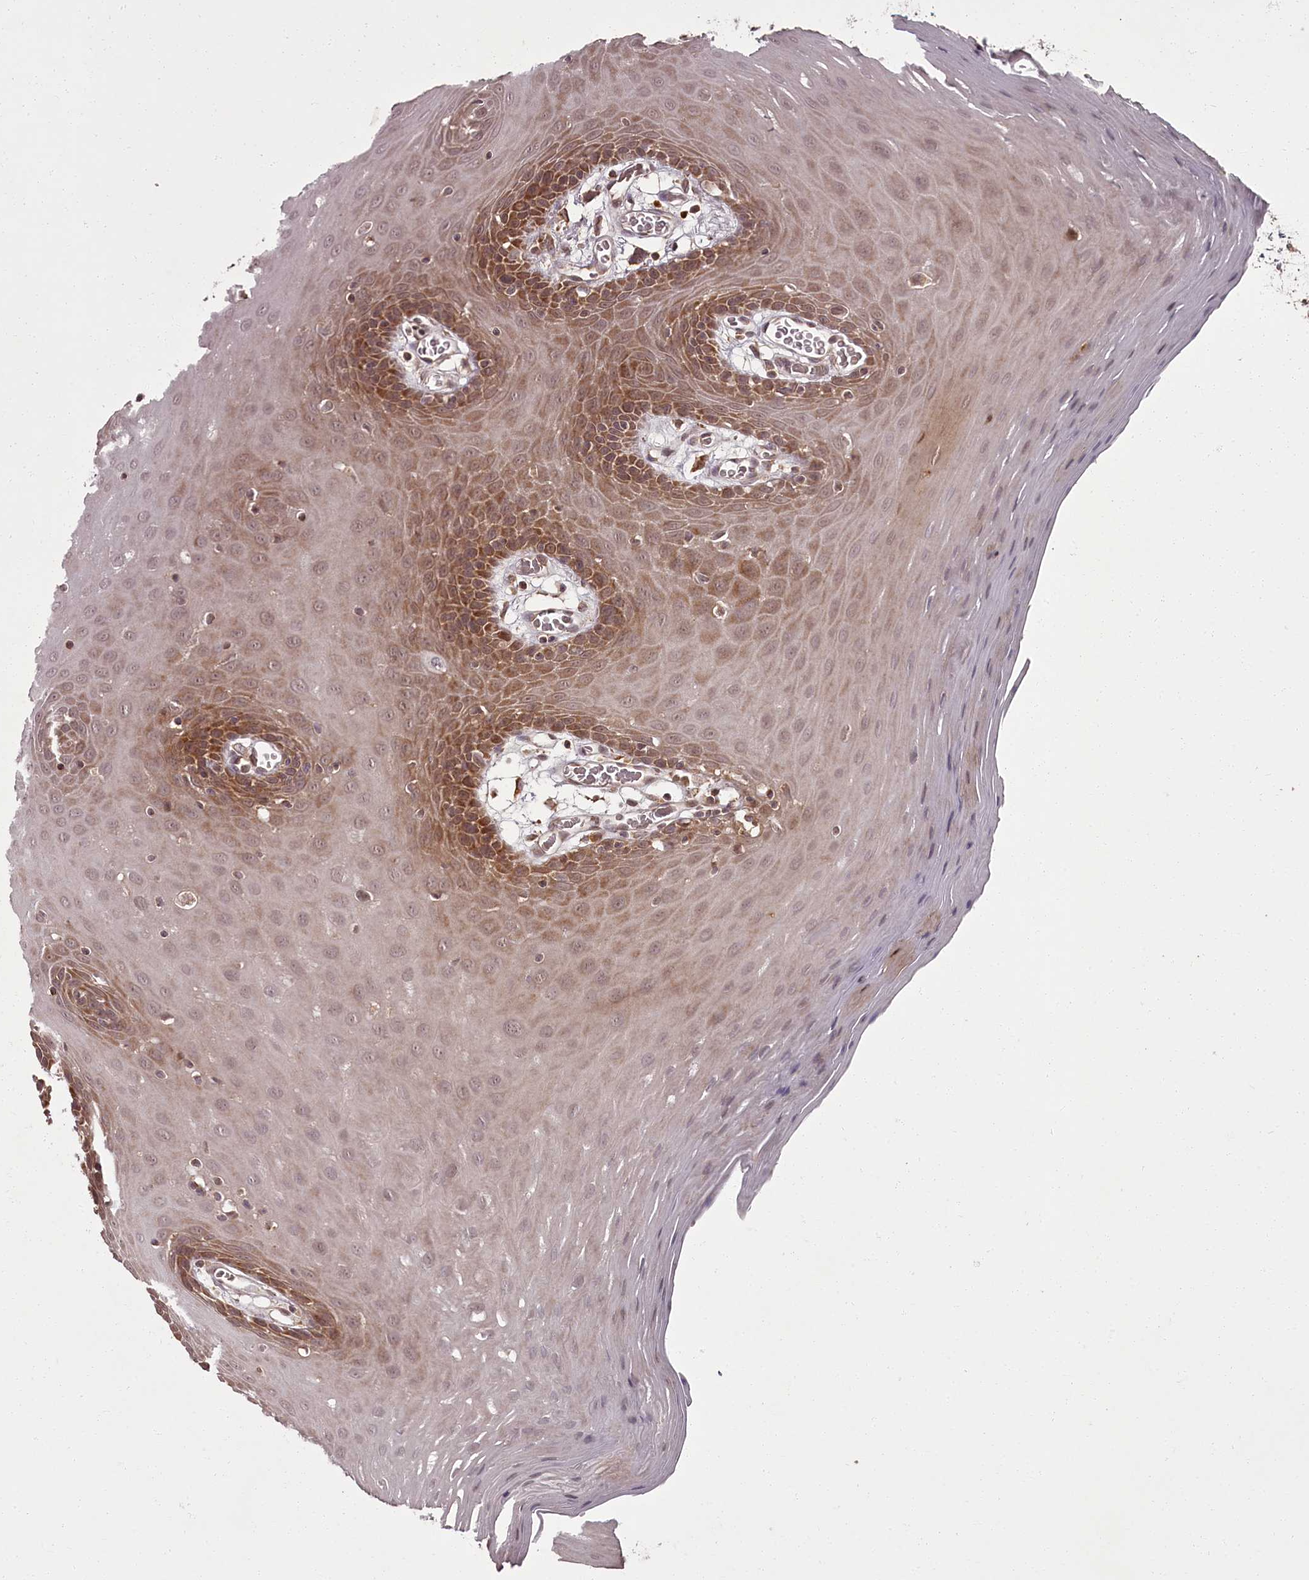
{"staining": {"intensity": "strong", "quantity": ">75%", "location": "cytoplasmic/membranous"}, "tissue": "oral mucosa", "cell_type": "Squamous epithelial cells", "image_type": "normal", "snomed": [{"axis": "morphology", "description": "Normal tissue, NOS"}, {"axis": "topography", "description": "Skeletal muscle"}, {"axis": "topography", "description": "Oral tissue"}, {"axis": "topography", "description": "Salivary gland"}, {"axis": "topography", "description": "Peripheral nerve tissue"}], "caption": "IHC photomicrograph of normal oral mucosa: oral mucosa stained using IHC demonstrates high levels of strong protein expression localized specifically in the cytoplasmic/membranous of squamous epithelial cells, appearing as a cytoplasmic/membranous brown color.", "gene": "PCBP2", "patient": {"sex": "male", "age": 54}}